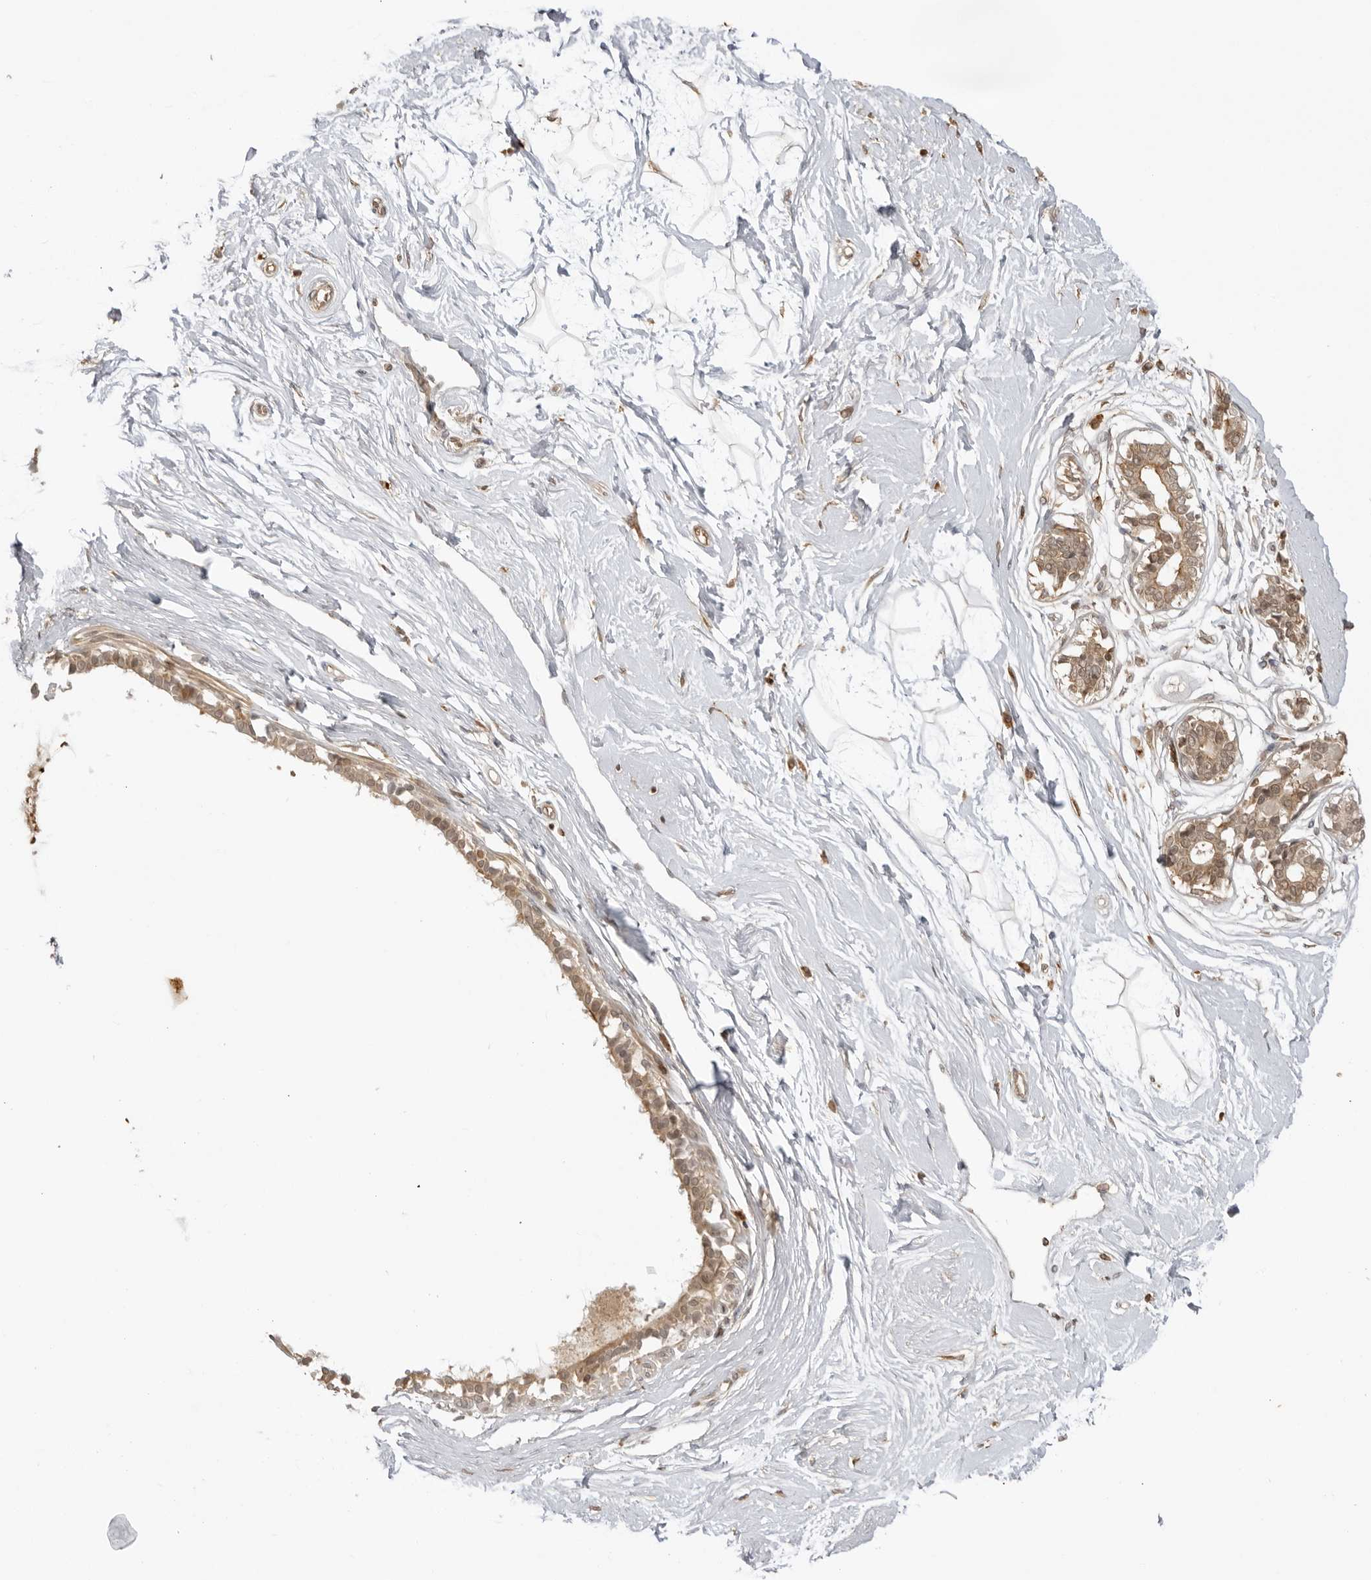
{"staining": {"intensity": "weak", "quantity": "25%-75%", "location": "cytoplasmic/membranous"}, "tissue": "breast", "cell_type": "Adipocytes", "image_type": "normal", "snomed": [{"axis": "morphology", "description": "Normal tissue, NOS"}, {"axis": "topography", "description": "Breast"}], "caption": "Brown immunohistochemical staining in benign human breast displays weak cytoplasmic/membranous staining in approximately 25%-75% of adipocytes. The staining was performed using DAB, with brown indicating positive protein expression. Nuclei are stained blue with hematoxylin.", "gene": "IKBKE", "patient": {"sex": "female", "age": 45}}